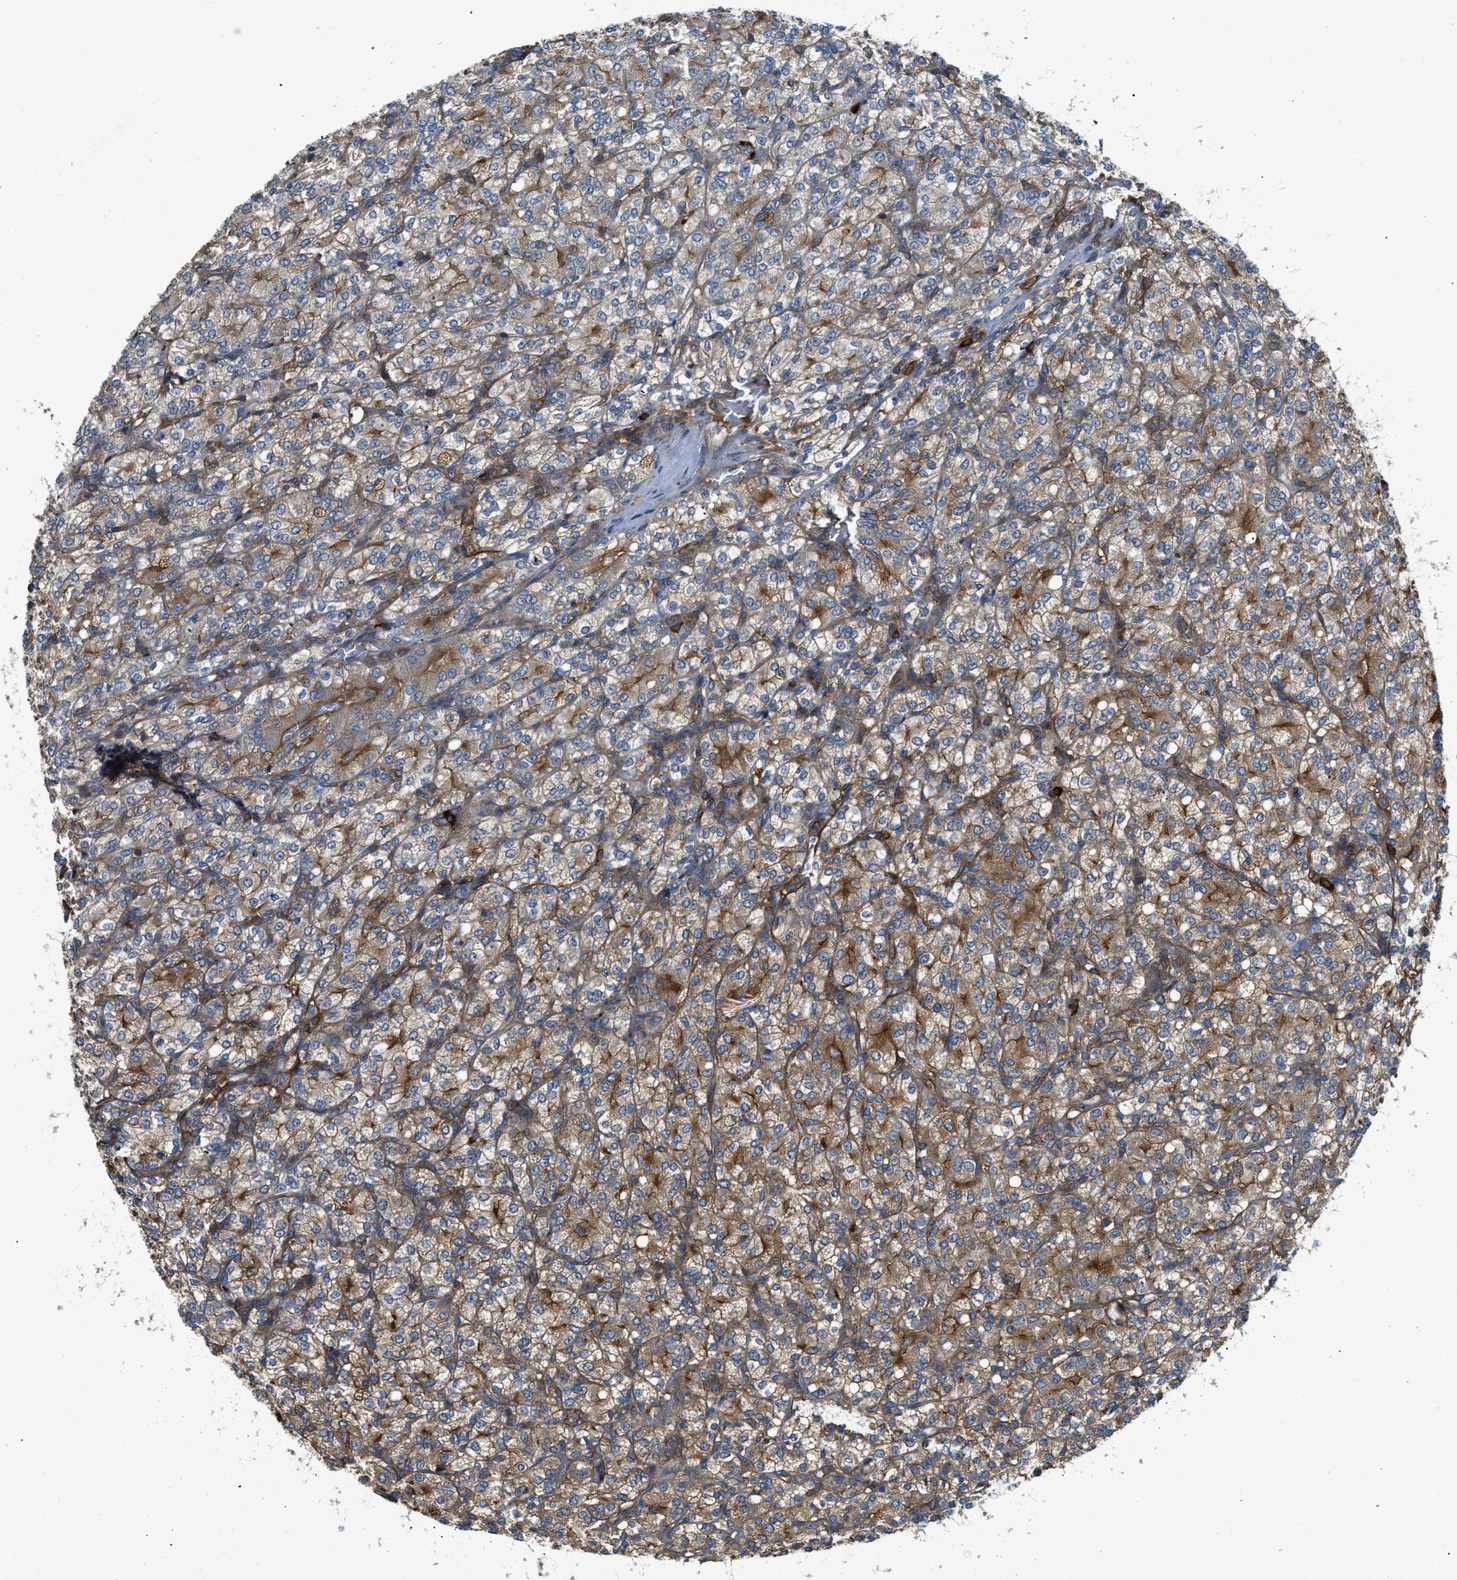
{"staining": {"intensity": "moderate", "quantity": ">75%", "location": "cytoplasmic/membranous"}, "tissue": "renal cancer", "cell_type": "Tumor cells", "image_type": "cancer", "snomed": [{"axis": "morphology", "description": "Adenocarcinoma, NOS"}, {"axis": "topography", "description": "Kidney"}], "caption": "An IHC photomicrograph of neoplastic tissue is shown. Protein staining in brown shows moderate cytoplasmic/membranous positivity in renal adenocarcinoma within tumor cells. Using DAB (brown) and hematoxylin (blue) stains, captured at high magnification using brightfield microscopy.", "gene": "BAG4", "patient": {"sex": "male", "age": 77}}